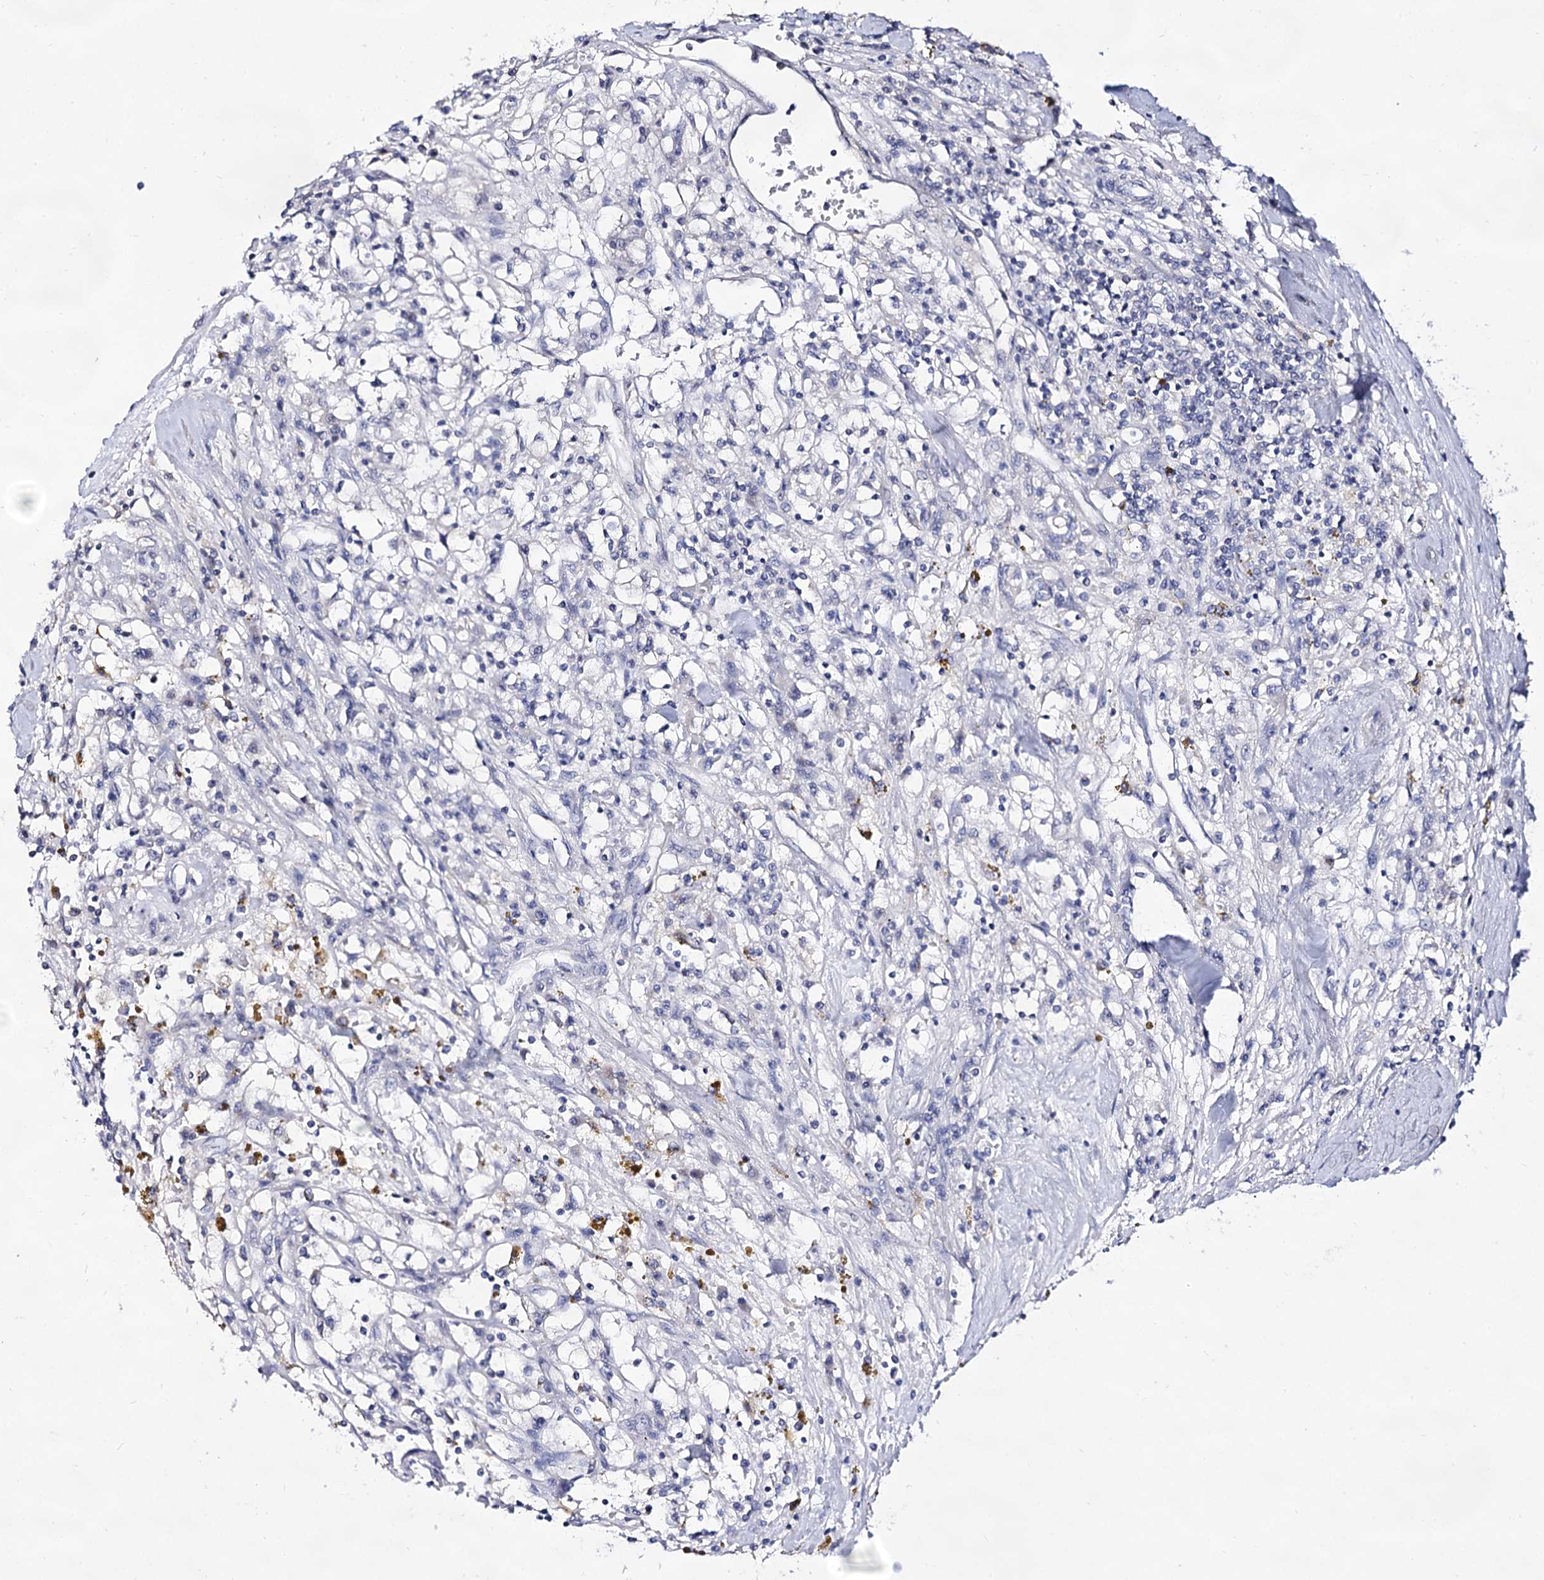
{"staining": {"intensity": "negative", "quantity": "none", "location": "none"}, "tissue": "renal cancer", "cell_type": "Tumor cells", "image_type": "cancer", "snomed": [{"axis": "morphology", "description": "Adenocarcinoma, NOS"}, {"axis": "topography", "description": "Kidney"}], "caption": "Tumor cells show no significant protein positivity in renal adenocarcinoma.", "gene": "ARFIP2", "patient": {"sex": "male", "age": 56}}